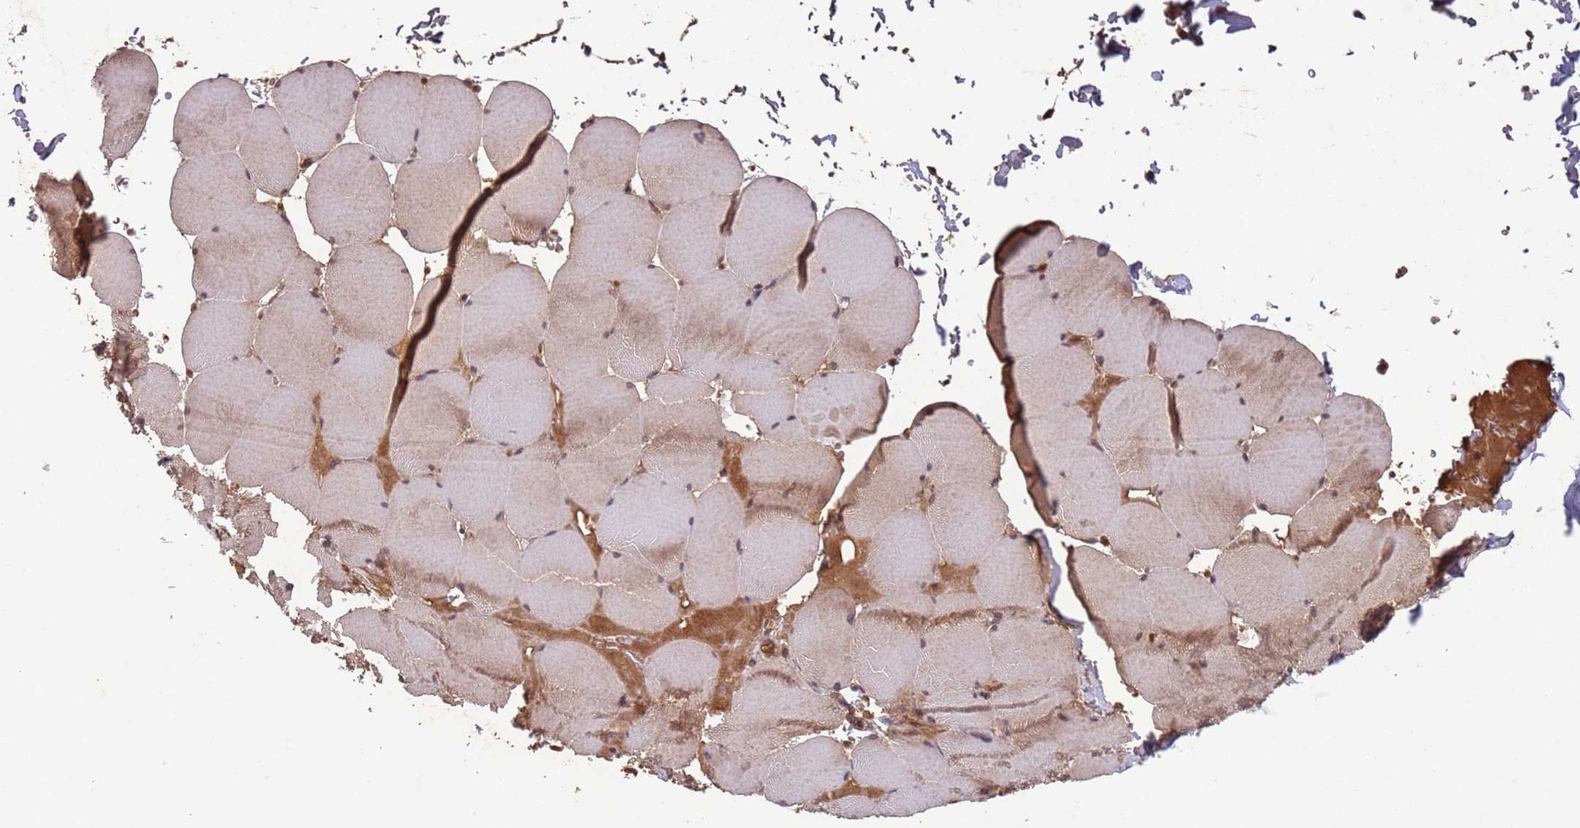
{"staining": {"intensity": "moderate", "quantity": ">75%", "location": "cytoplasmic/membranous,nuclear"}, "tissue": "skeletal muscle", "cell_type": "Myocytes", "image_type": "normal", "snomed": [{"axis": "morphology", "description": "Normal tissue, NOS"}, {"axis": "topography", "description": "Skeletal muscle"}, {"axis": "topography", "description": "Head-Neck"}], "caption": "Human skeletal muscle stained for a protein (brown) displays moderate cytoplasmic/membranous,nuclear positive positivity in about >75% of myocytes.", "gene": "ERI1", "patient": {"sex": "male", "age": 66}}